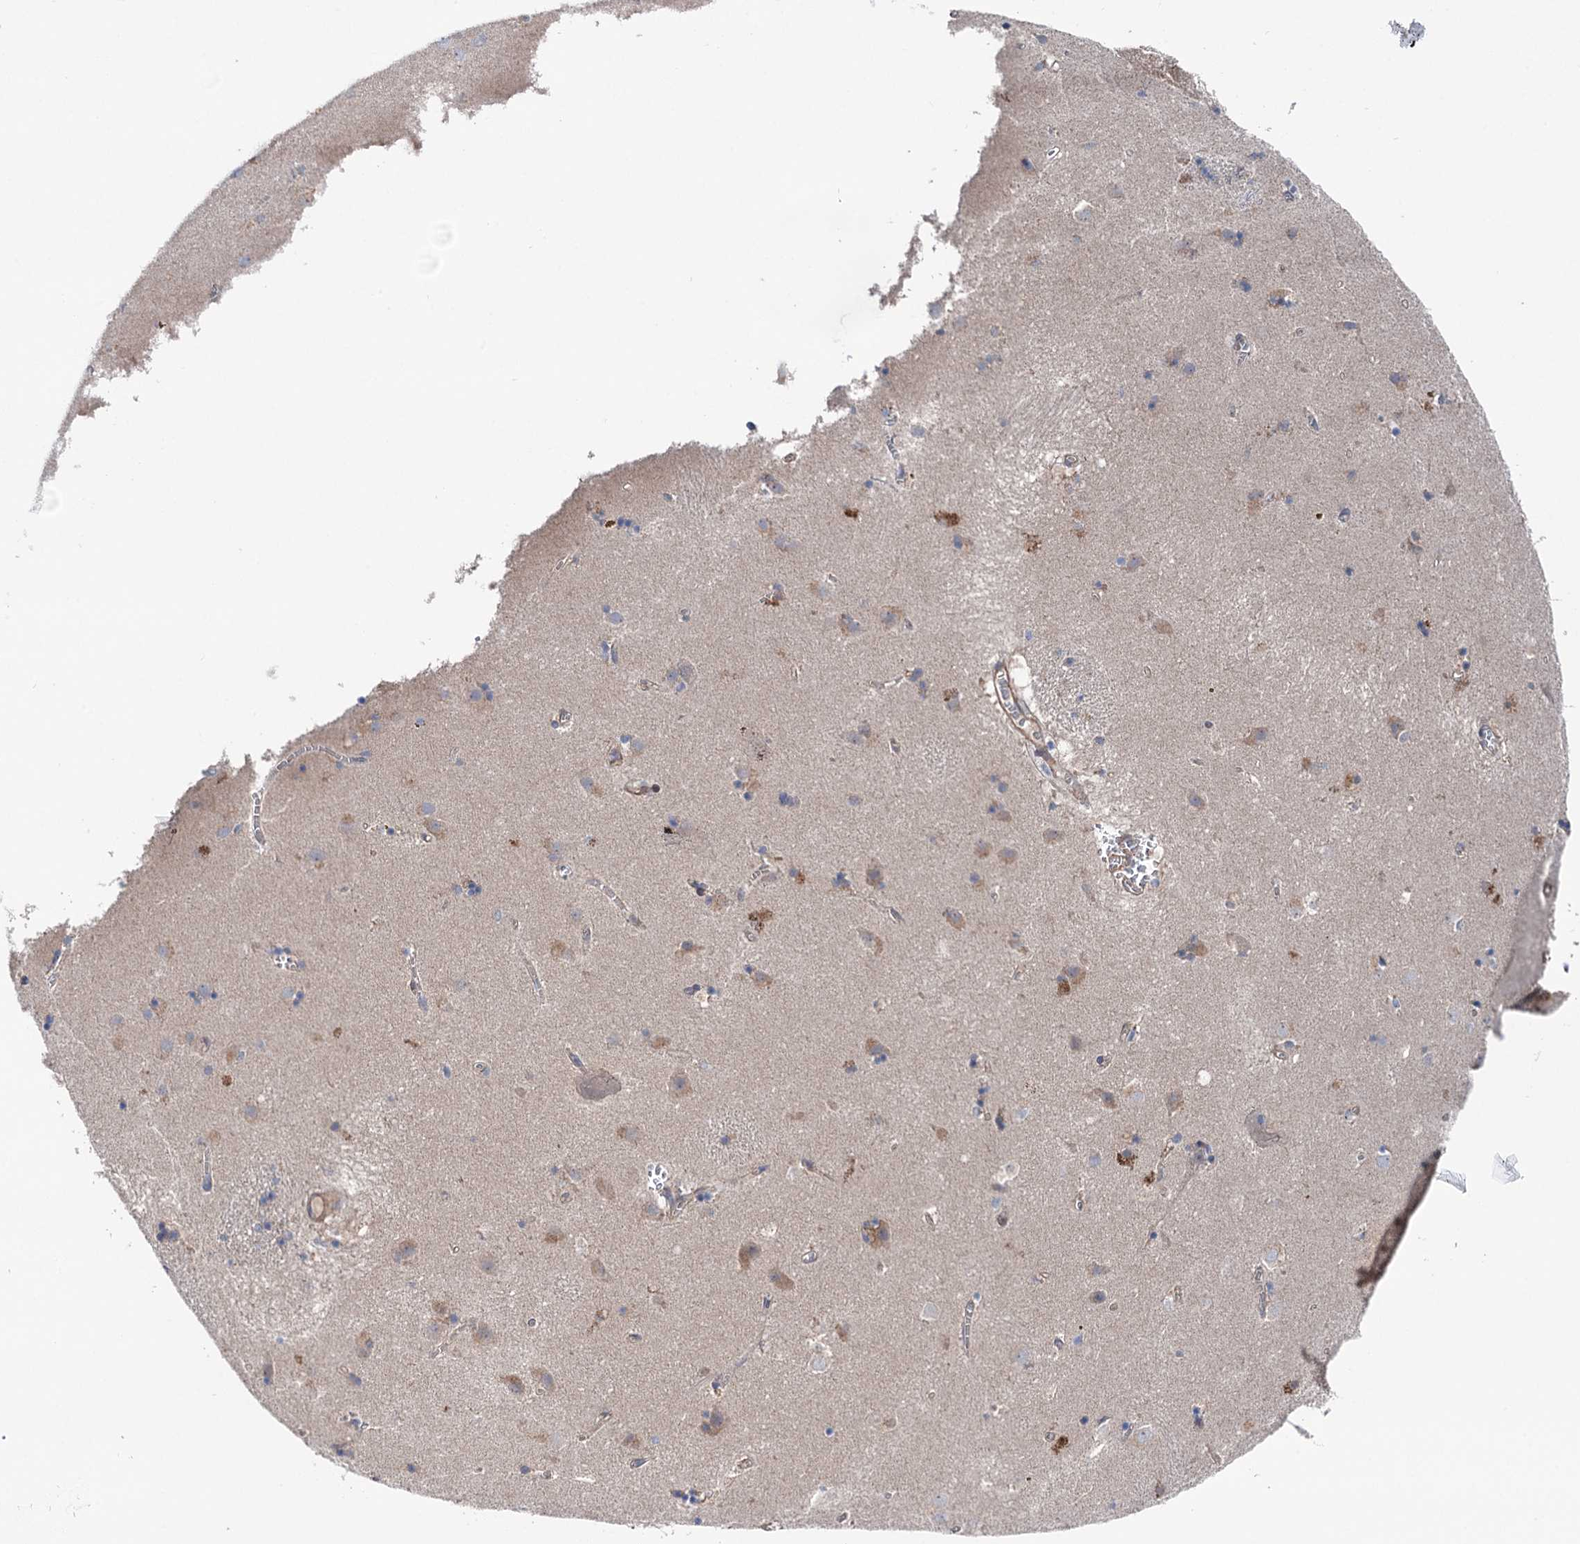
{"staining": {"intensity": "negative", "quantity": "none", "location": "none"}, "tissue": "caudate", "cell_type": "Glial cells", "image_type": "normal", "snomed": [{"axis": "morphology", "description": "Normal tissue, NOS"}, {"axis": "topography", "description": "Lateral ventricle wall"}], "caption": "Immunohistochemistry (IHC) image of benign caudate: human caudate stained with DAB (3,3'-diaminobenzidine) shows no significant protein staining in glial cells.", "gene": "SHROOM1", "patient": {"sex": "male", "age": 70}}